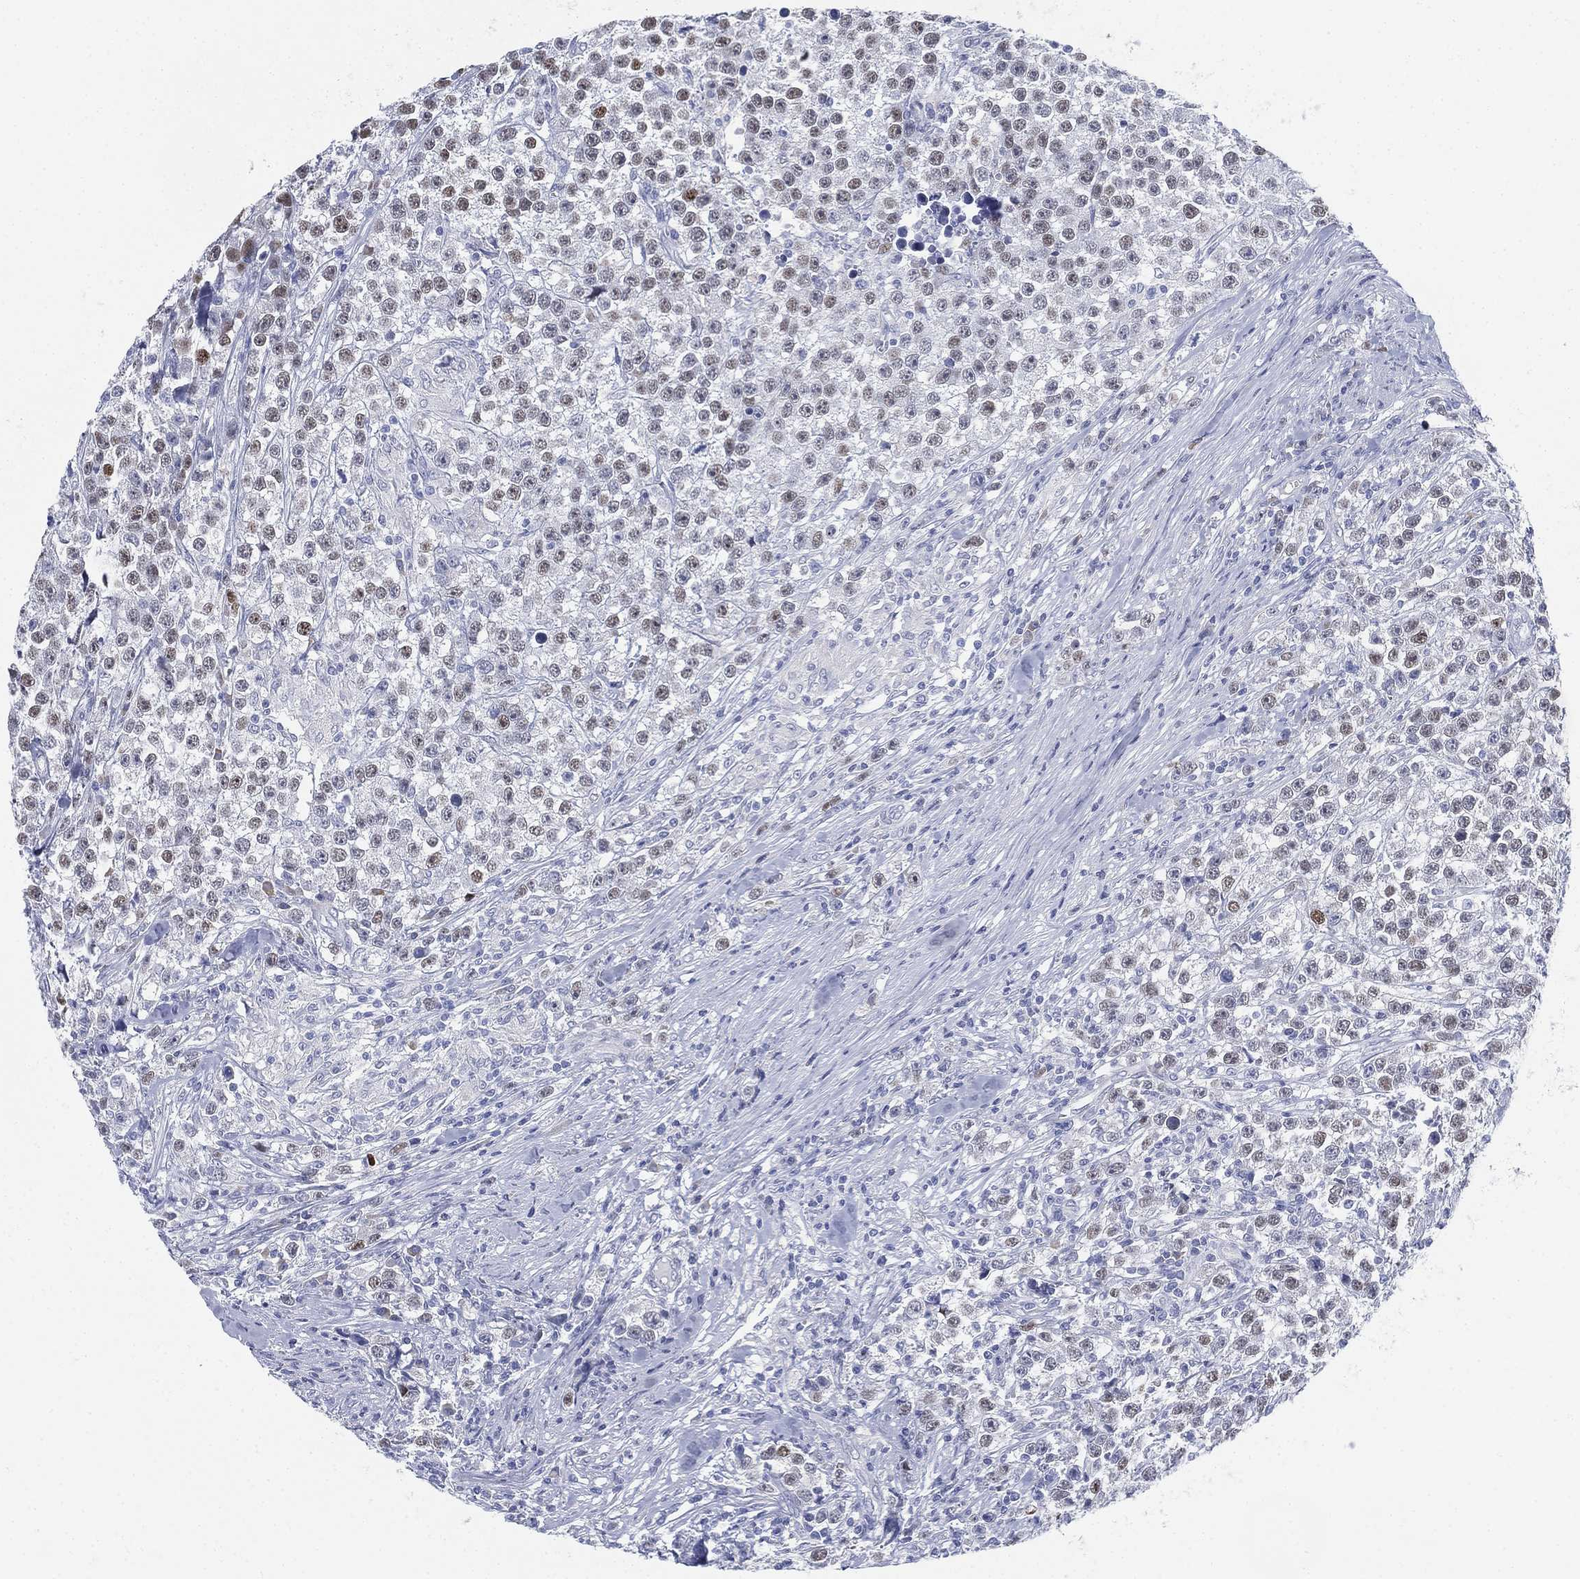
{"staining": {"intensity": "strong", "quantity": "<25%", "location": "nuclear"}, "tissue": "testis cancer", "cell_type": "Tumor cells", "image_type": "cancer", "snomed": [{"axis": "morphology", "description": "Seminoma, NOS"}, {"axis": "topography", "description": "Testis"}], "caption": "A high-resolution photomicrograph shows IHC staining of testis seminoma, which displays strong nuclear expression in approximately <25% of tumor cells. (DAB IHC, brown staining for protein, blue staining for nuclei).", "gene": "GCNA", "patient": {"sex": "male", "age": 59}}